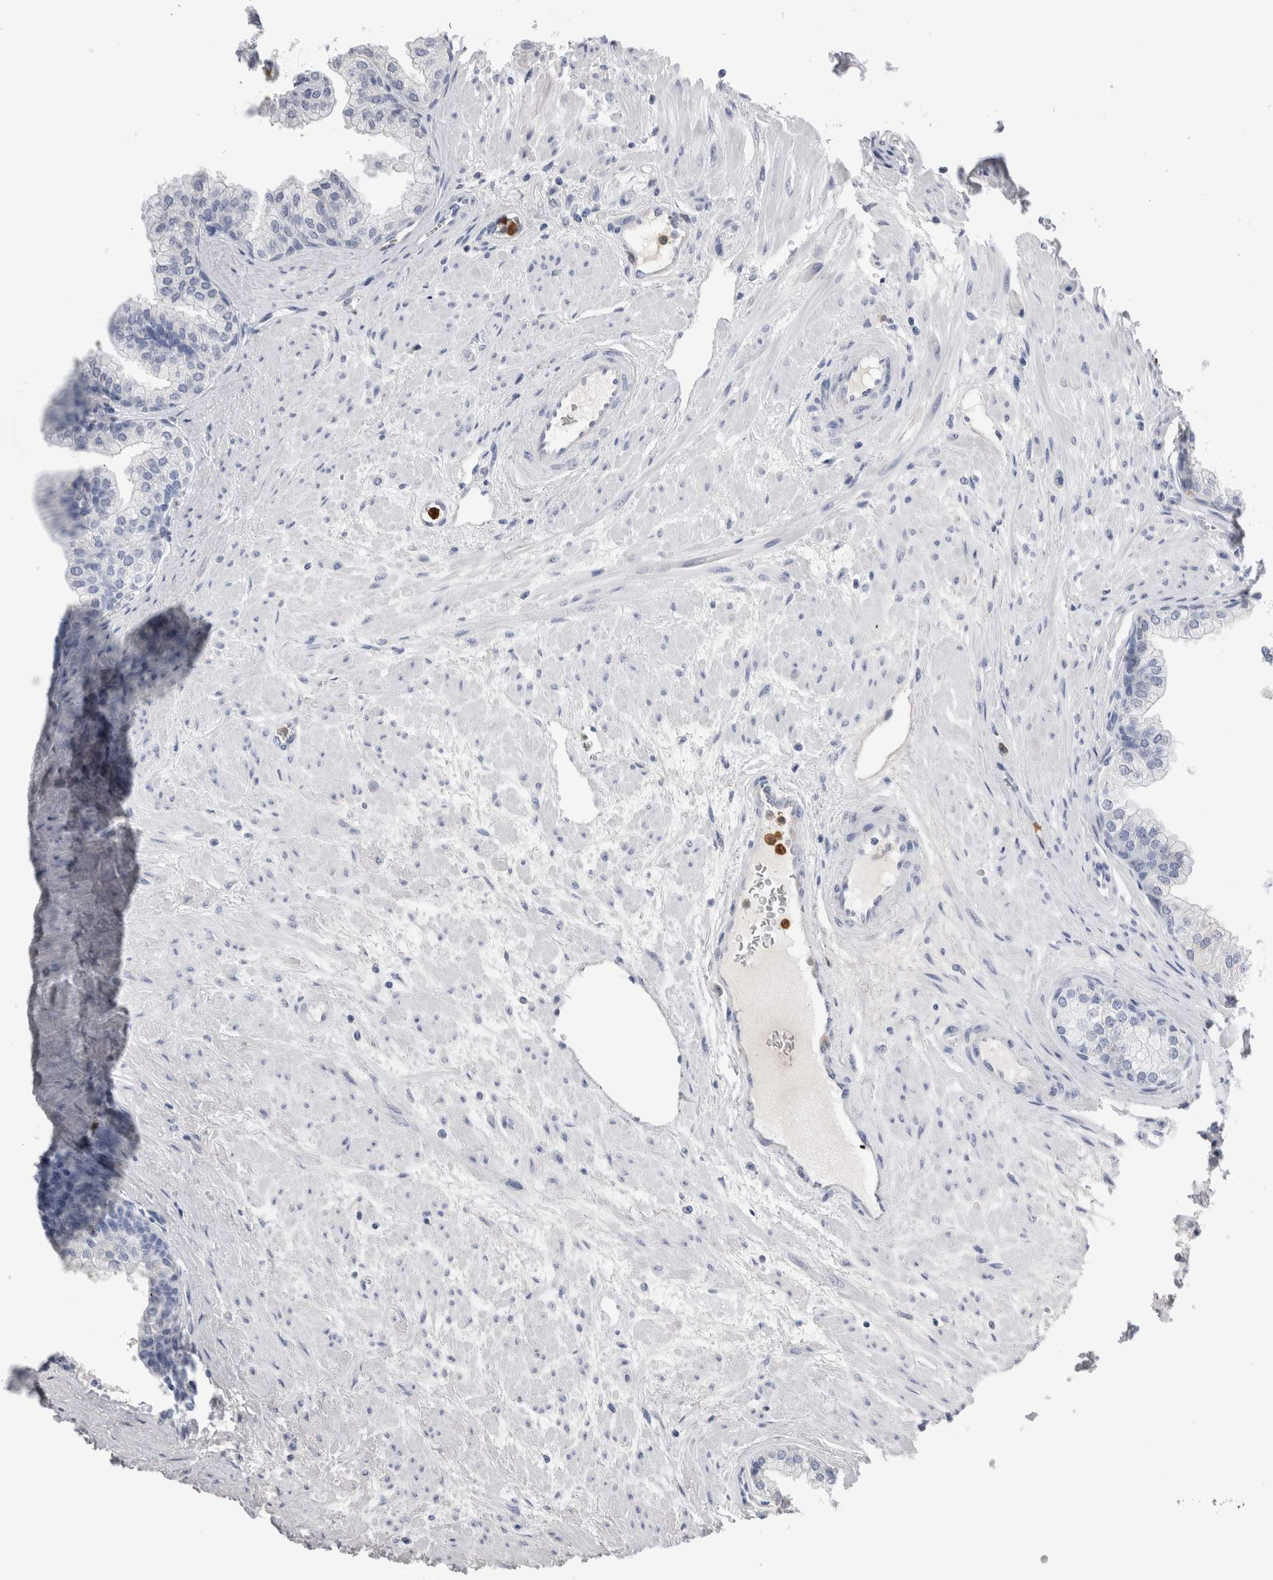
{"staining": {"intensity": "negative", "quantity": "none", "location": "none"}, "tissue": "prostate", "cell_type": "Glandular cells", "image_type": "normal", "snomed": [{"axis": "morphology", "description": "Normal tissue, NOS"}, {"axis": "morphology", "description": "Urothelial carcinoma, Low grade"}, {"axis": "topography", "description": "Urinary bladder"}, {"axis": "topography", "description": "Prostate"}], "caption": "Immunohistochemistry (IHC) of unremarkable human prostate reveals no expression in glandular cells. Brightfield microscopy of immunohistochemistry (IHC) stained with DAB (3,3'-diaminobenzidine) (brown) and hematoxylin (blue), captured at high magnification.", "gene": "S100A12", "patient": {"sex": "male", "age": 60}}